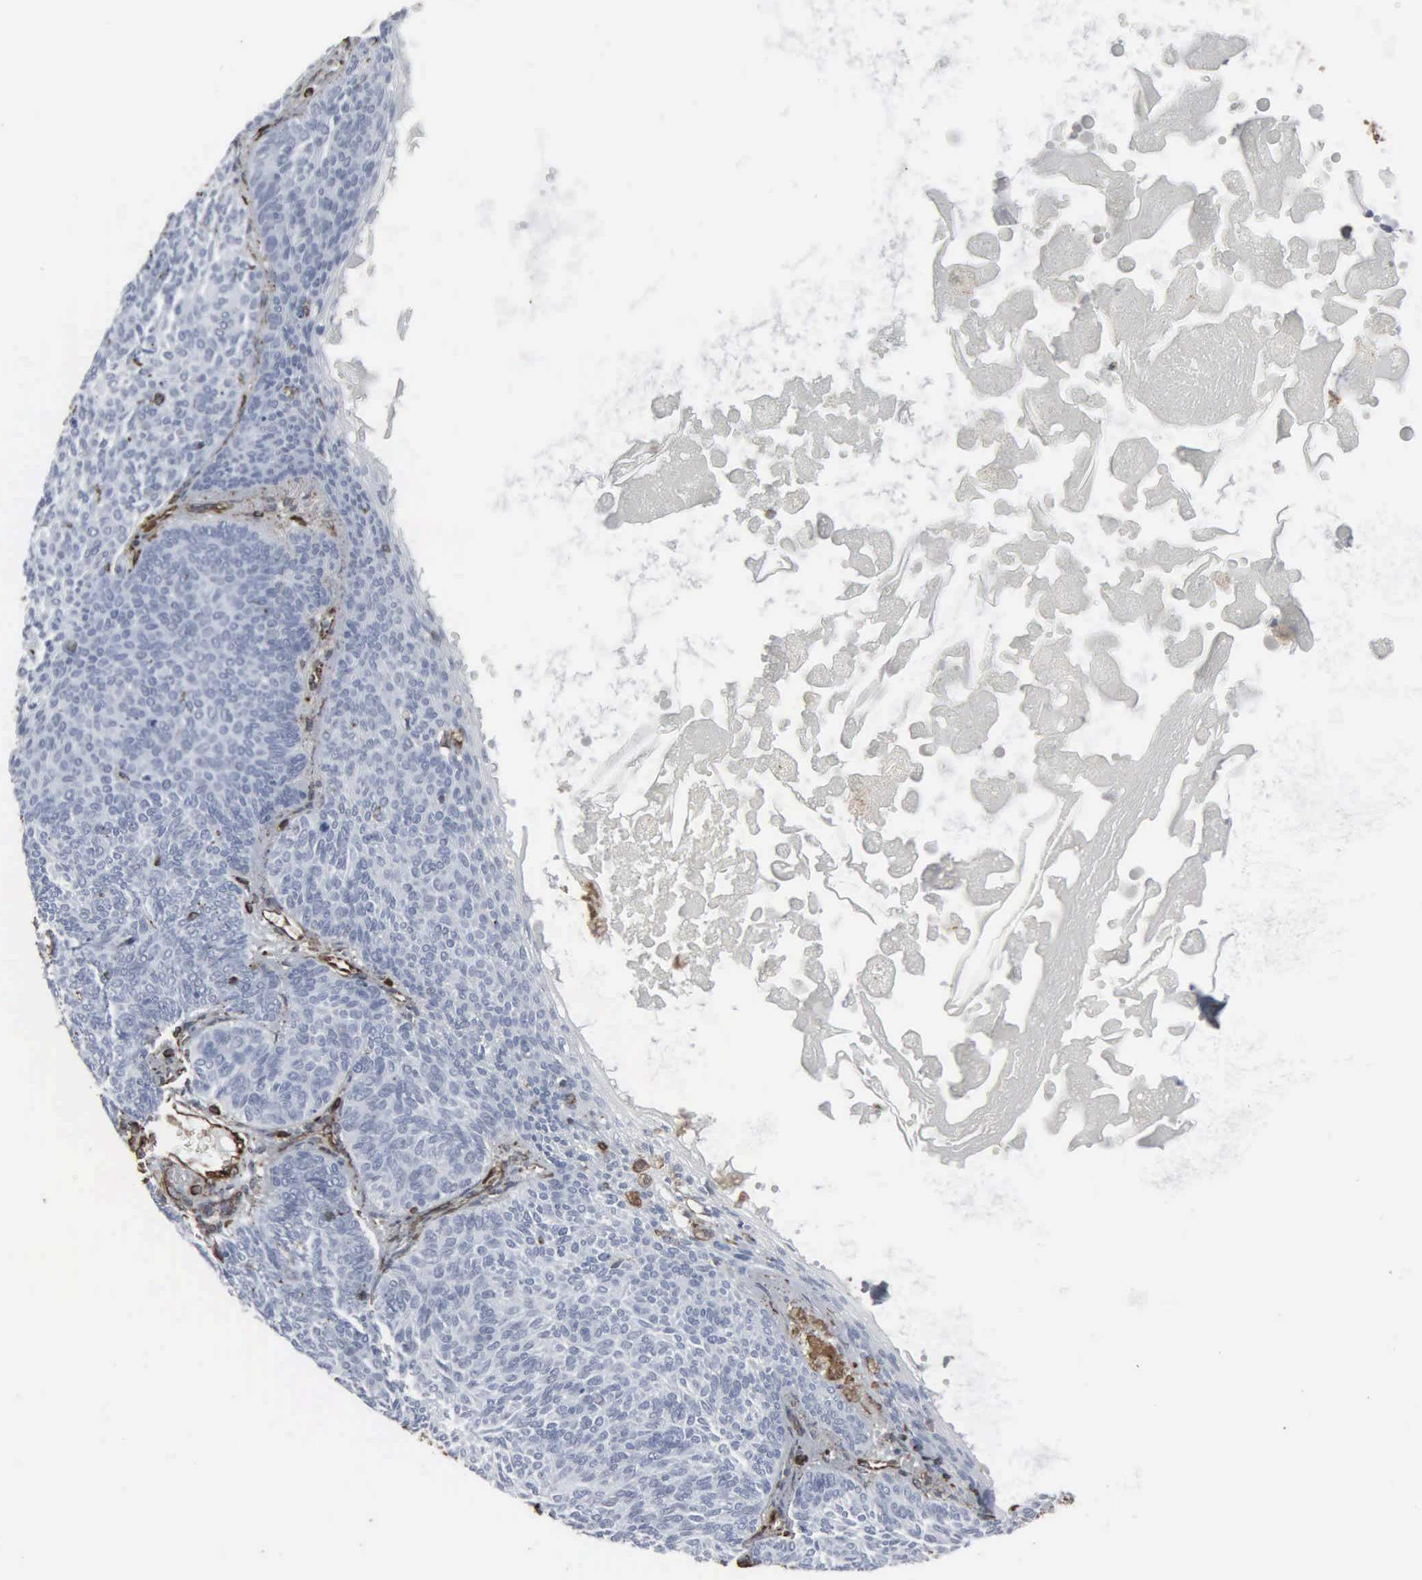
{"staining": {"intensity": "negative", "quantity": "none", "location": "none"}, "tissue": "skin cancer", "cell_type": "Tumor cells", "image_type": "cancer", "snomed": [{"axis": "morphology", "description": "Basal cell carcinoma"}, {"axis": "topography", "description": "Skin"}], "caption": "Human skin cancer stained for a protein using immunohistochemistry (IHC) exhibits no staining in tumor cells.", "gene": "CCNE1", "patient": {"sex": "male", "age": 84}}